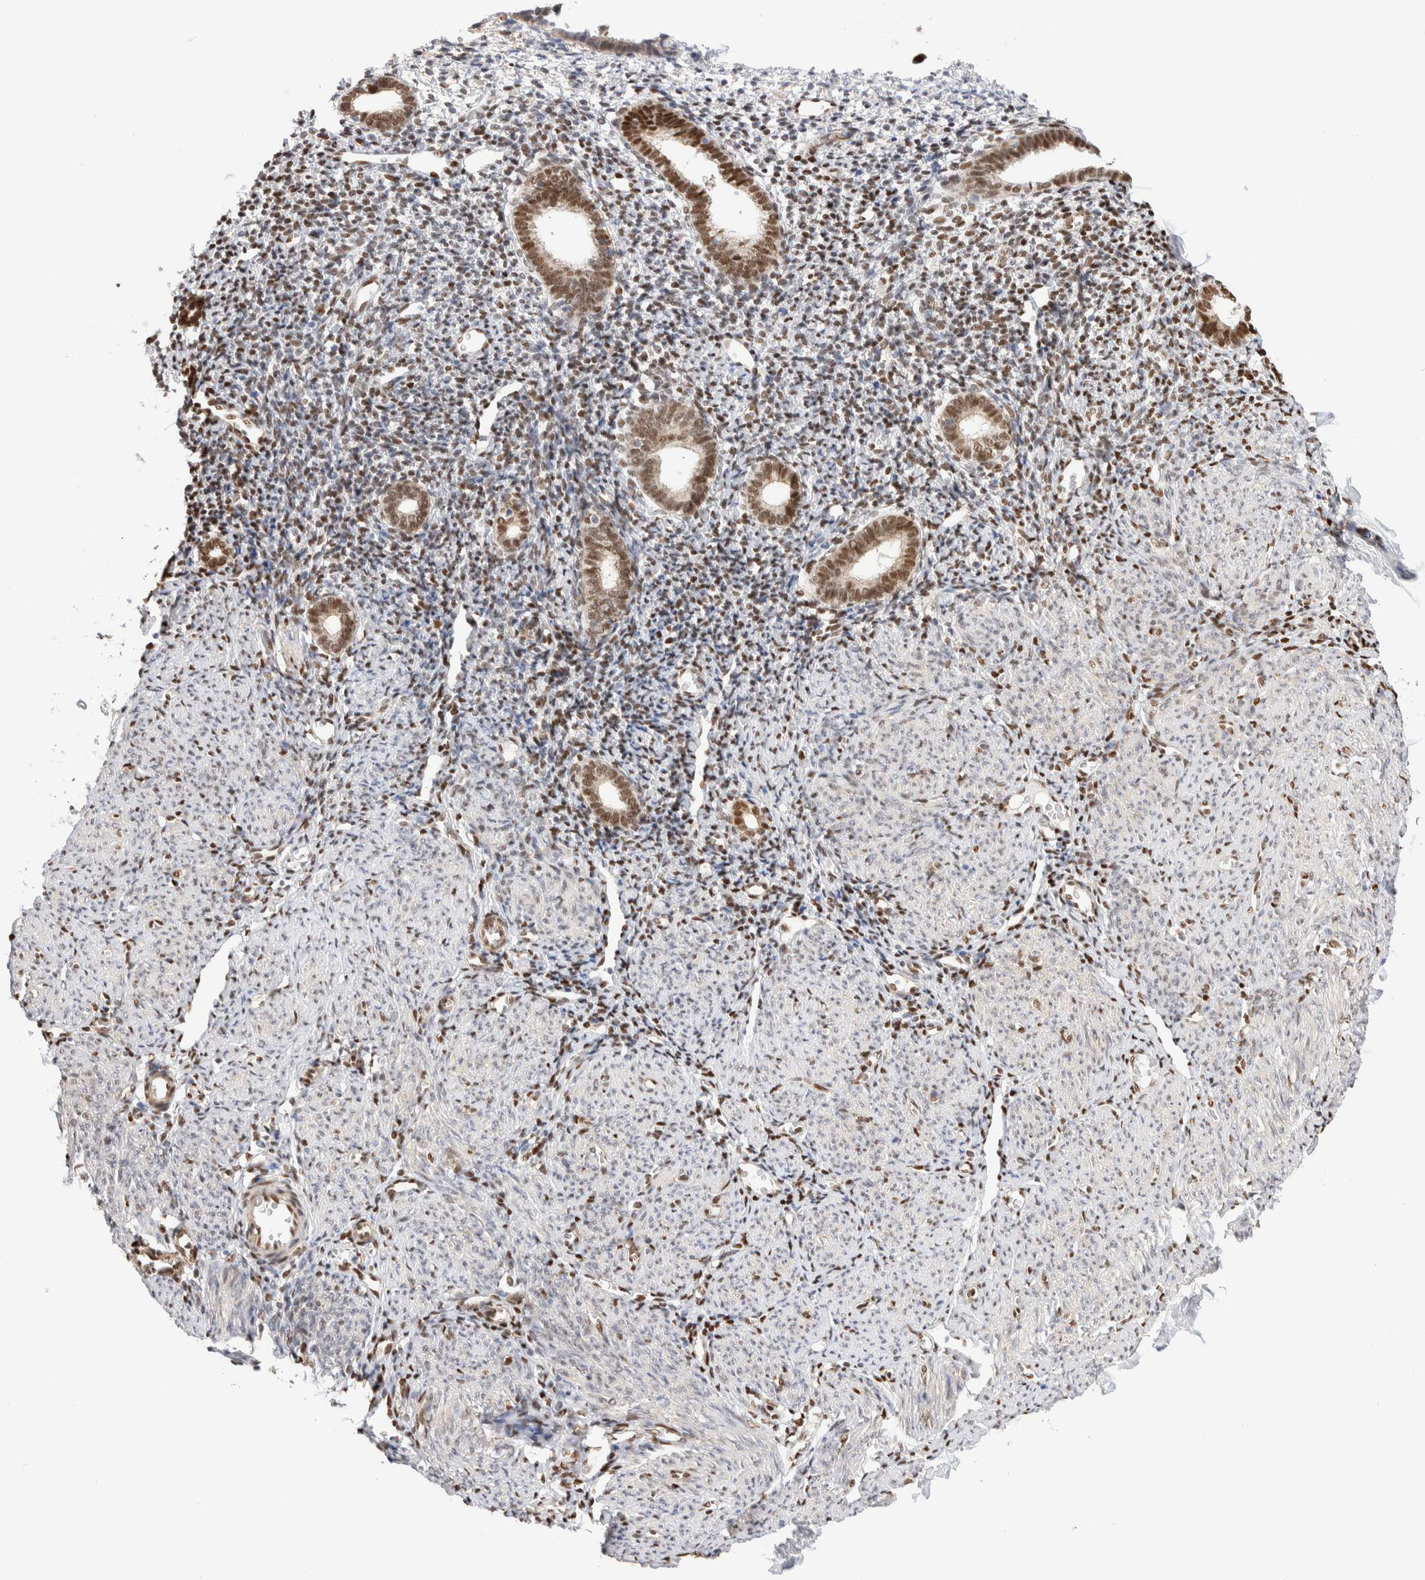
{"staining": {"intensity": "weak", "quantity": ">75%", "location": "nuclear"}, "tissue": "endometrium", "cell_type": "Cells in endometrial stroma", "image_type": "normal", "snomed": [{"axis": "morphology", "description": "Normal tissue, NOS"}, {"axis": "morphology", "description": "Adenocarcinoma, NOS"}, {"axis": "topography", "description": "Endometrium"}], "caption": "Immunohistochemistry (DAB) staining of benign endometrium exhibits weak nuclear protein positivity in about >75% of cells in endometrial stroma. Nuclei are stained in blue.", "gene": "NSMAF", "patient": {"sex": "female", "age": 57}}